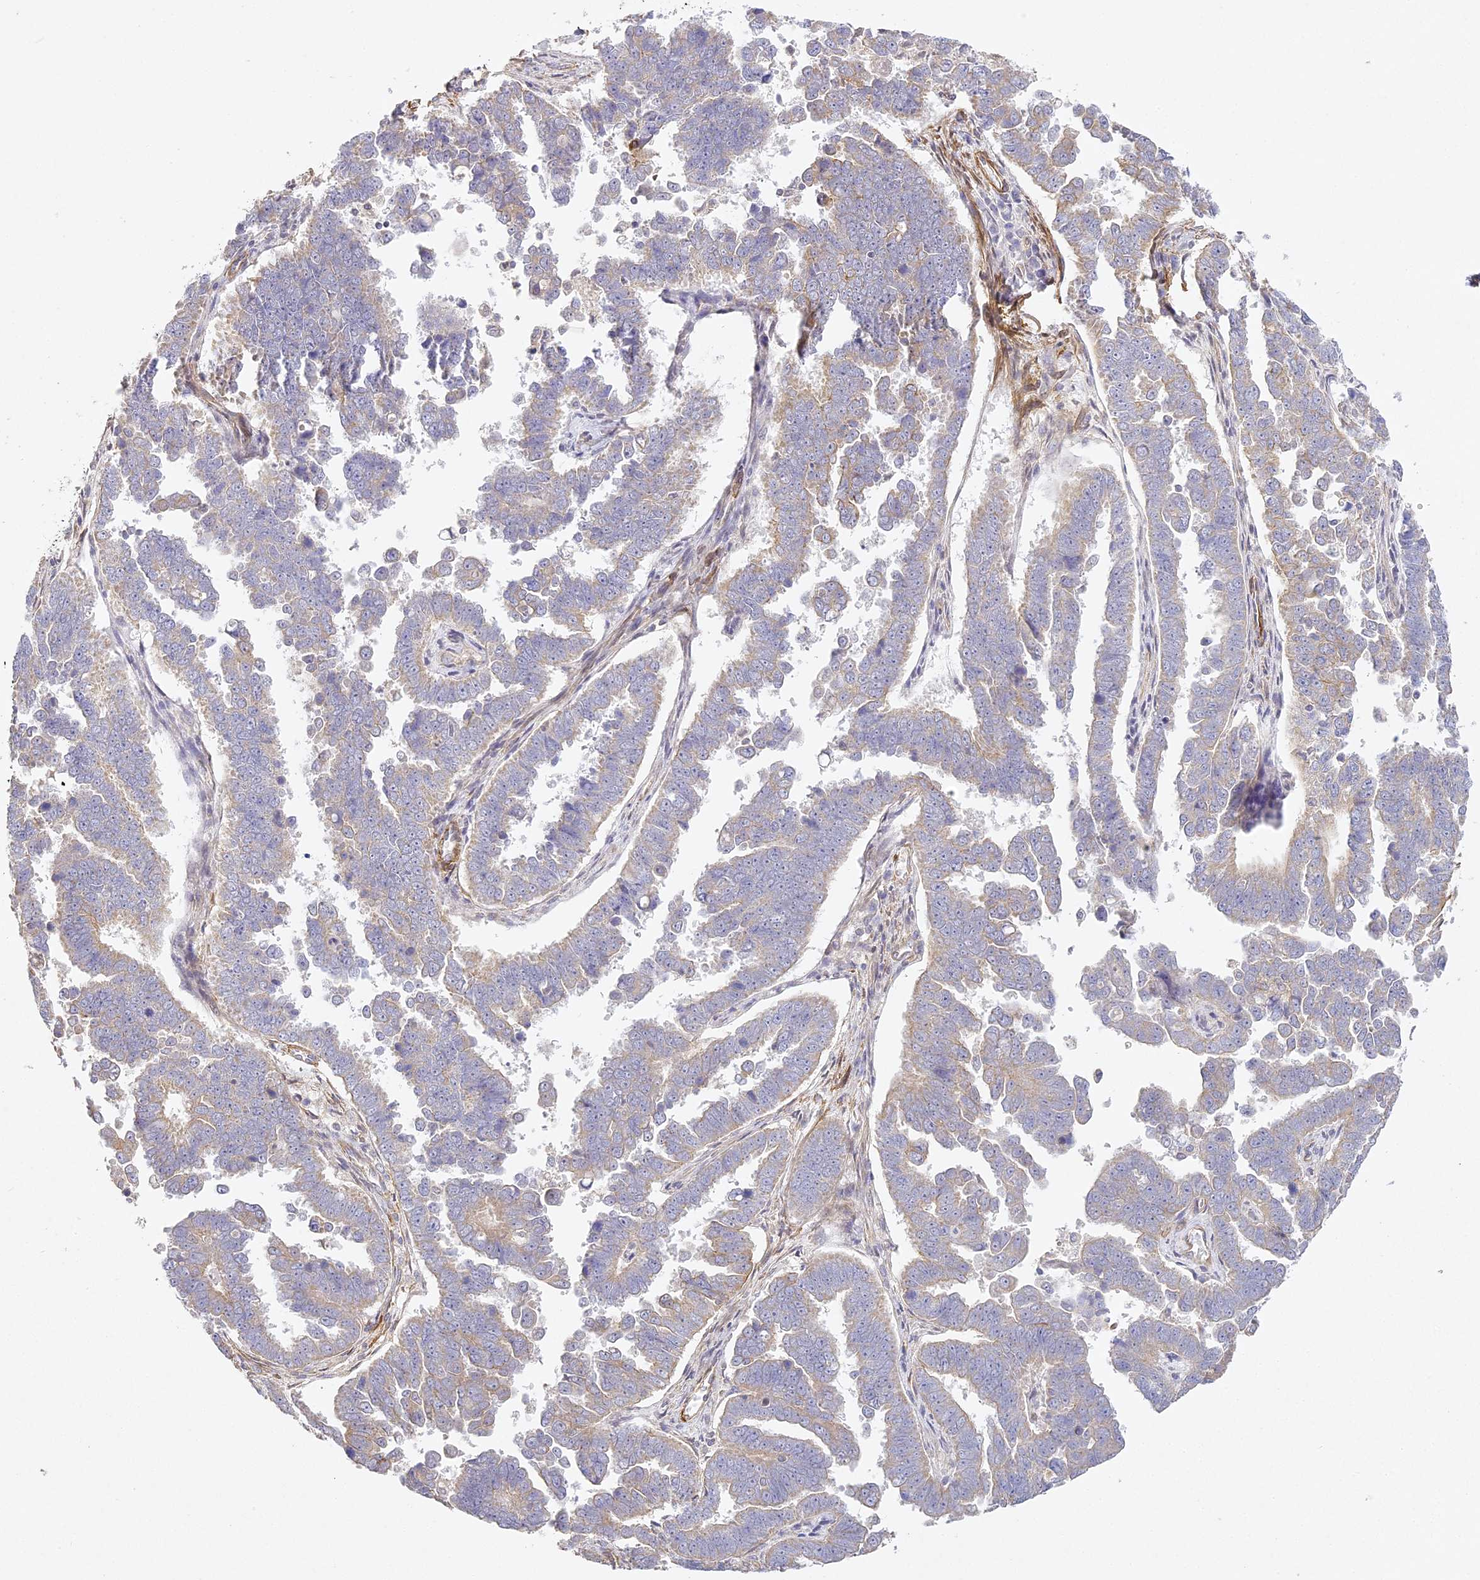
{"staining": {"intensity": "weak", "quantity": "25%-75%", "location": "cytoplasmic/membranous"}, "tissue": "endometrial cancer", "cell_type": "Tumor cells", "image_type": "cancer", "snomed": [{"axis": "morphology", "description": "Adenocarcinoma, NOS"}, {"axis": "topography", "description": "Endometrium"}], "caption": "Immunohistochemistry (IHC) of endometrial adenocarcinoma demonstrates low levels of weak cytoplasmic/membranous staining in about 25%-75% of tumor cells. The staining is performed using DAB brown chromogen to label protein expression. The nuclei are counter-stained blue using hematoxylin.", "gene": "MED28", "patient": {"sex": "female", "age": 75}}